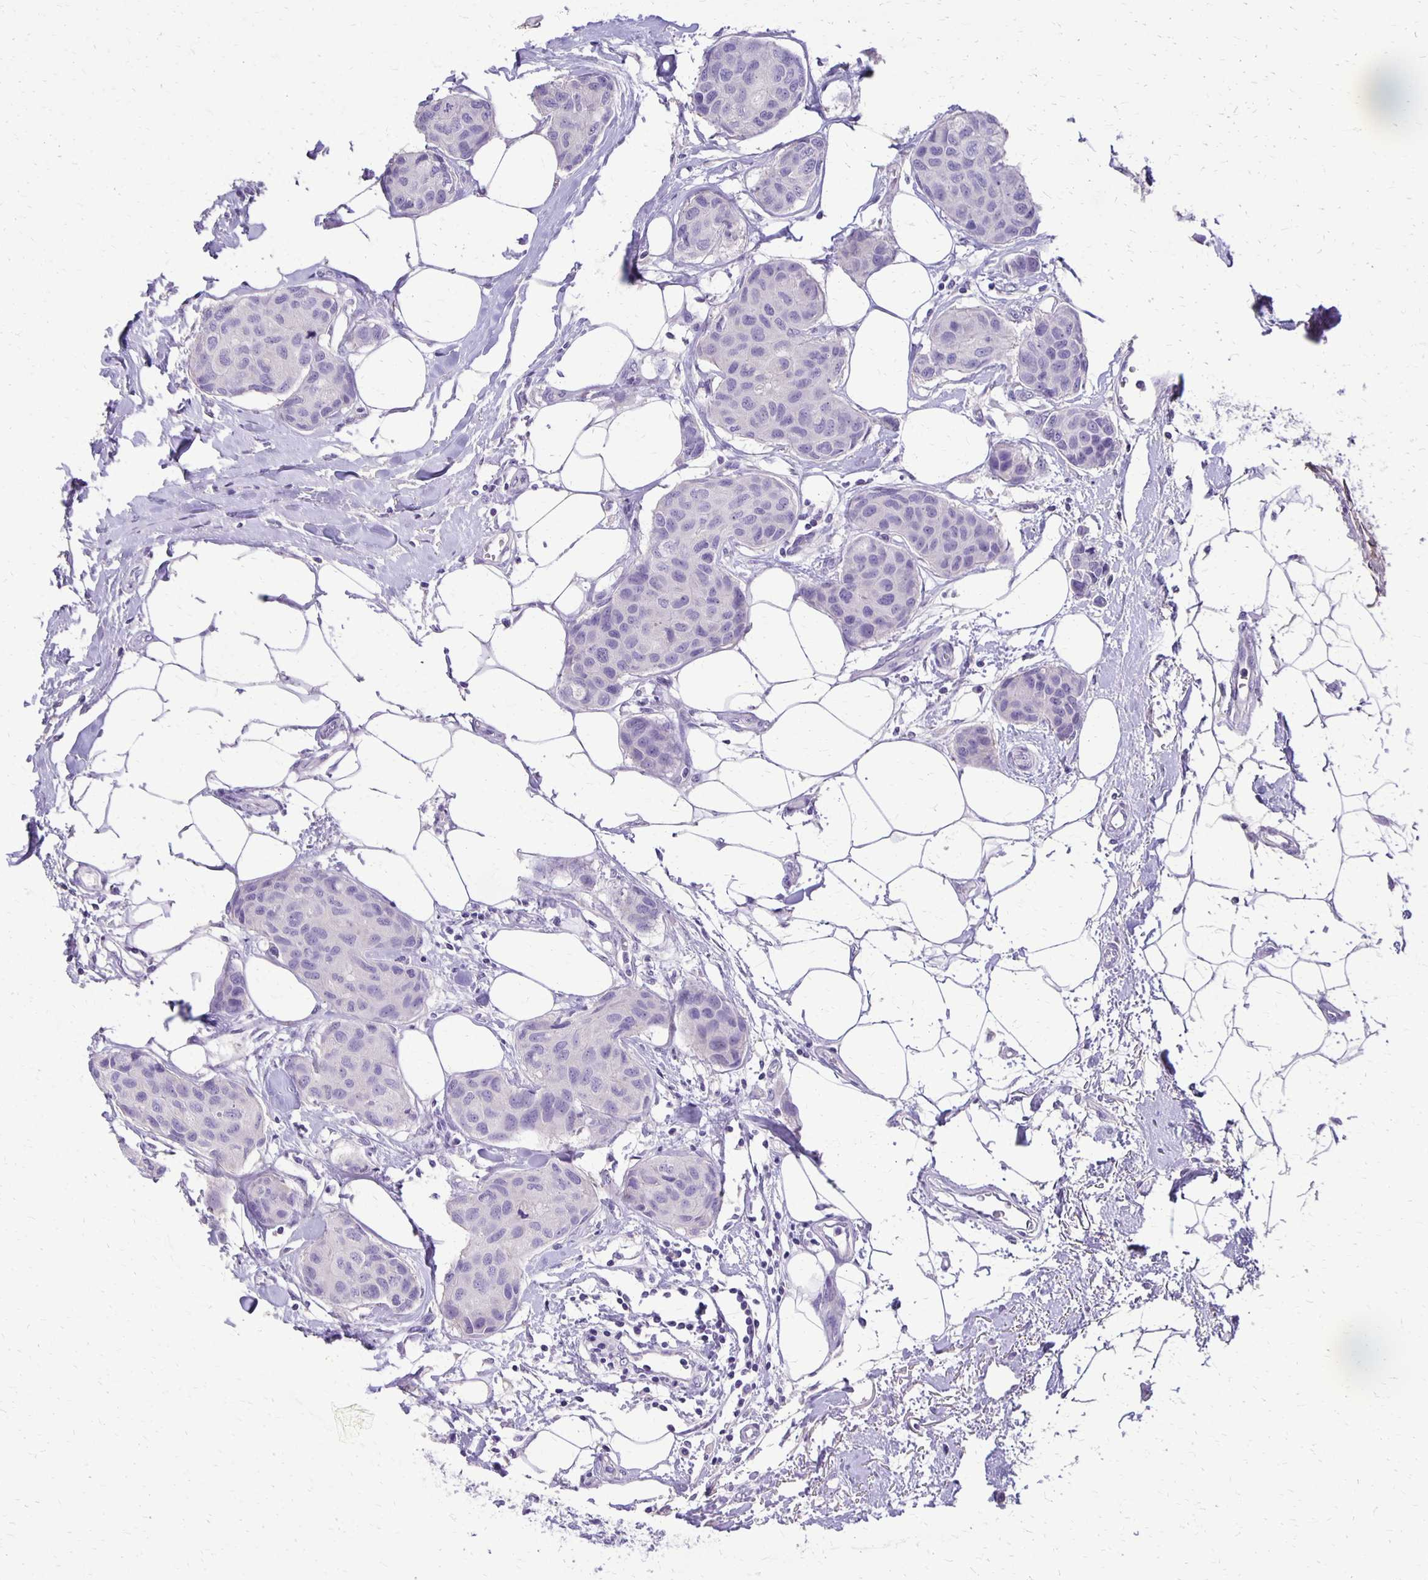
{"staining": {"intensity": "negative", "quantity": "none", "location": "none"}, "tissue": "breast cancer", "cell_type": "Tumor cells", "image_type": "cancer", "snomed": [{"axis": "morphology", "description": "Duct carcinoma"}, {"axis": "topography", "description": "Breast"}], "caption": "Tumor cells show no significant protein positivity in breast cancer.", "gene": "ANKRD45", "patient": {"sex": "female", "age": 80}}